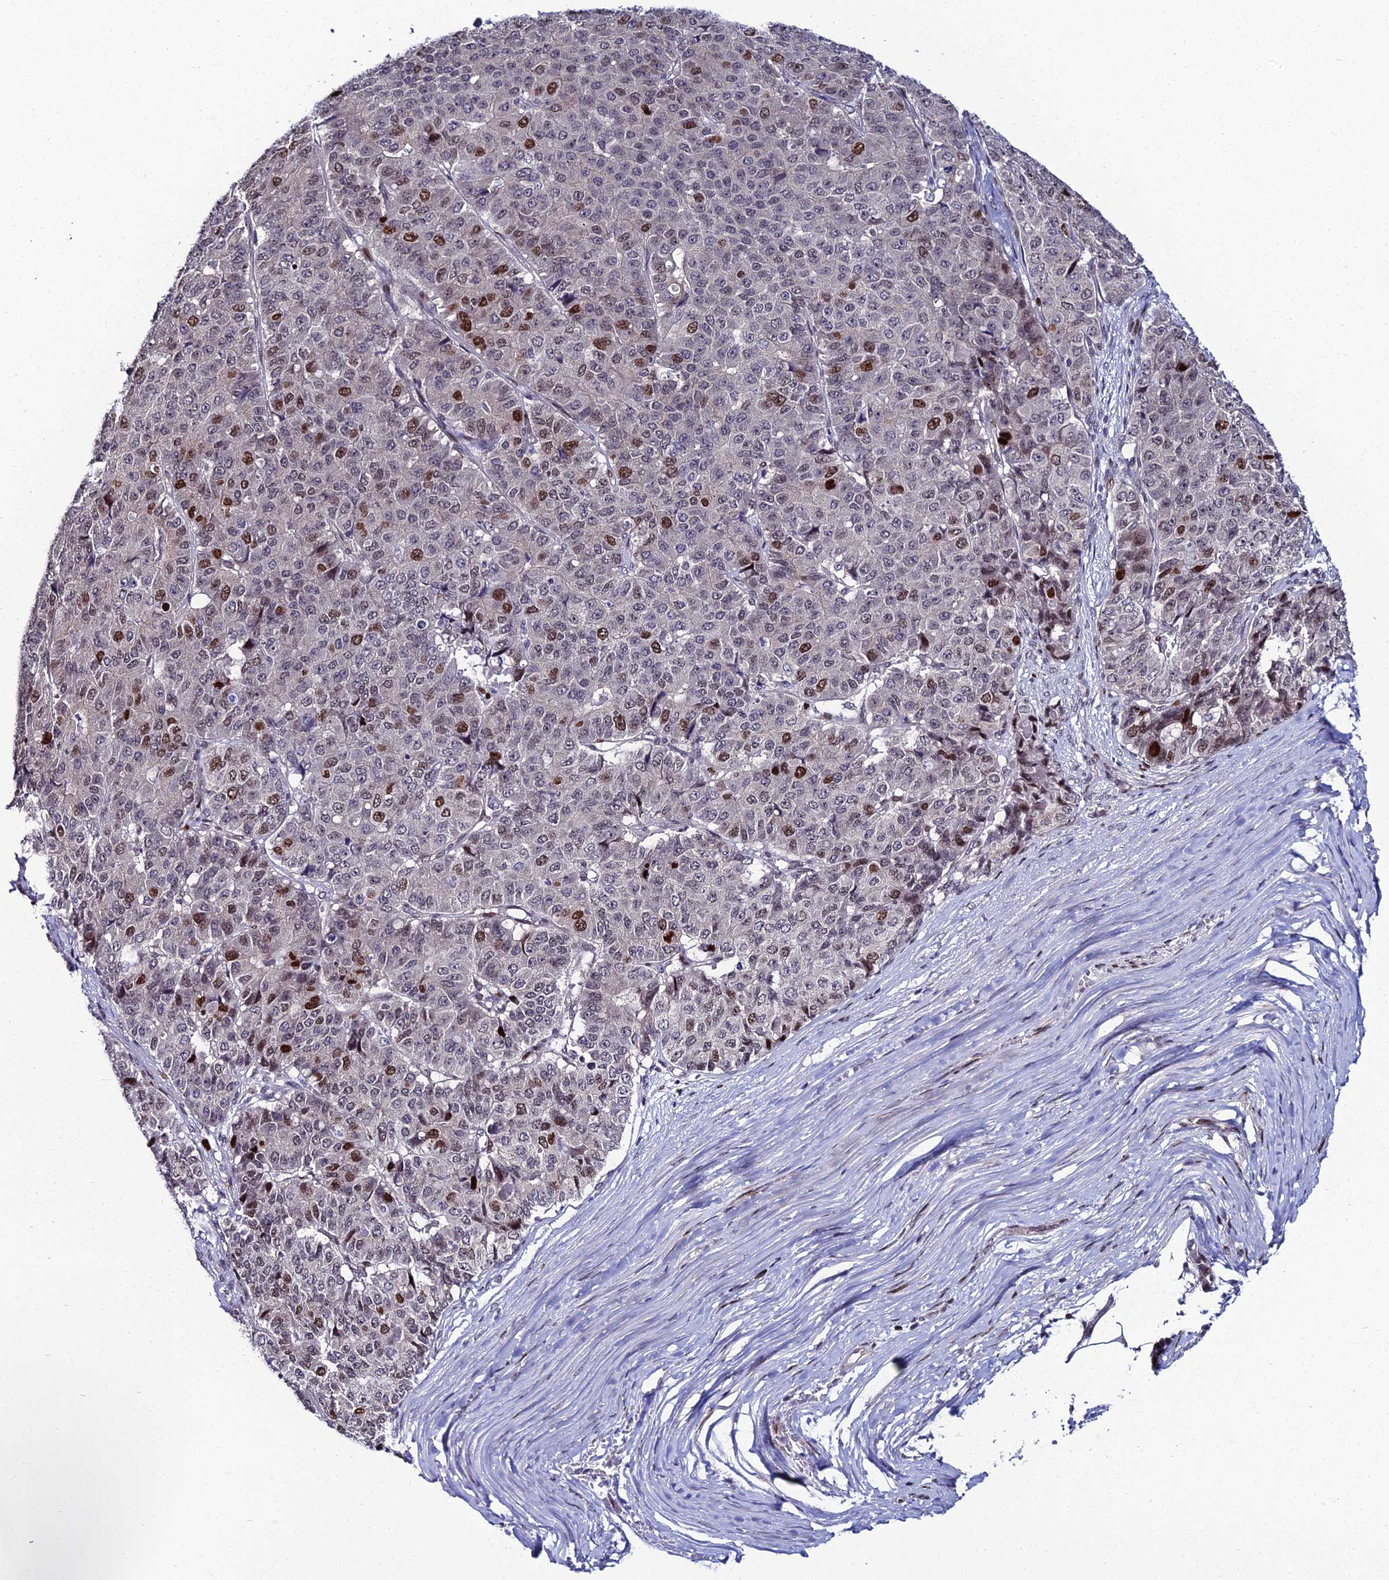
{"staining": {"intensity": "strong", "quantity": "<25%", "location": "nuclear"}, "tissue": "pancreatic cancer", "cell_type": "Tumor cells", "image_type": "cancer", "snomed": [{"axis": "morphology", "description": "Adenocarcinoma, NOS"}, {"axis": "topography", "description": "Pancreas"}], "caption": "A brown stain labels strong nuclear expression of a protein in pancreatic cancer tumor cells. Immunohistochemistry (ihc) stains the protein in brown and the nuclei are stained blue.", "gene": "TAF9B", "patient": {"sex": "male", "age": 50}}